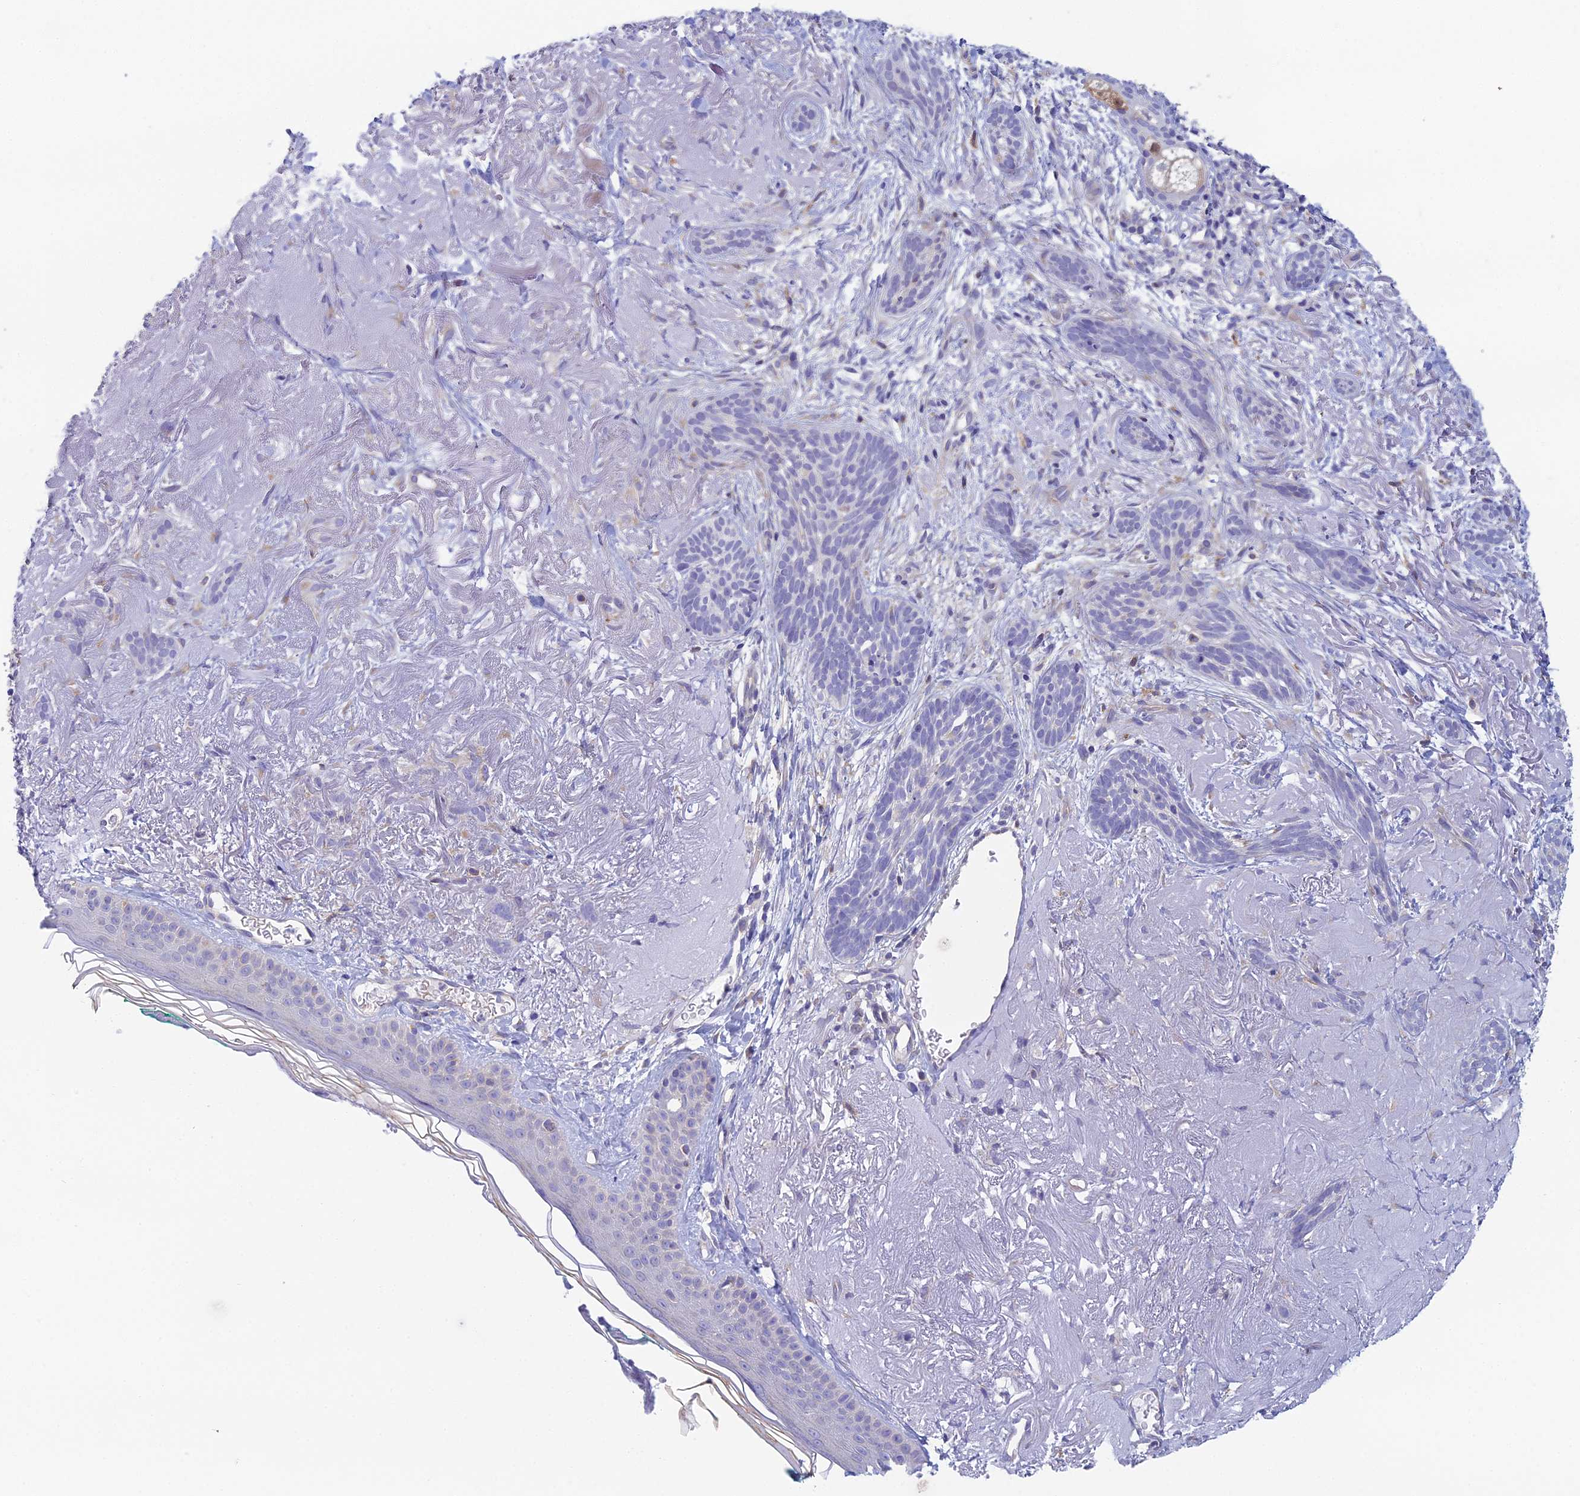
{"staining": {"intensity": "negative", "quantity": "none", "location": "none"}, "tissue": "skin cancer", "cell_type": "Tumor cells", "image_type": "cancer", "snomed": [{"axis": "morphology", "description": "Basal cell carcinoma"}, {"axis": "topography", "description": "Skin"}], "caption": "Immunohistochemistry (IHC) of basal cell carcinoma (skin) reveals no staining in tumor cells. (DAB (3,3'-diaminobenzidine) immunohistochemistry (IHC) with hematoxylin counter stain).", "gene": "ZNF564", "patient": {"sex": "male", "age": 71}}